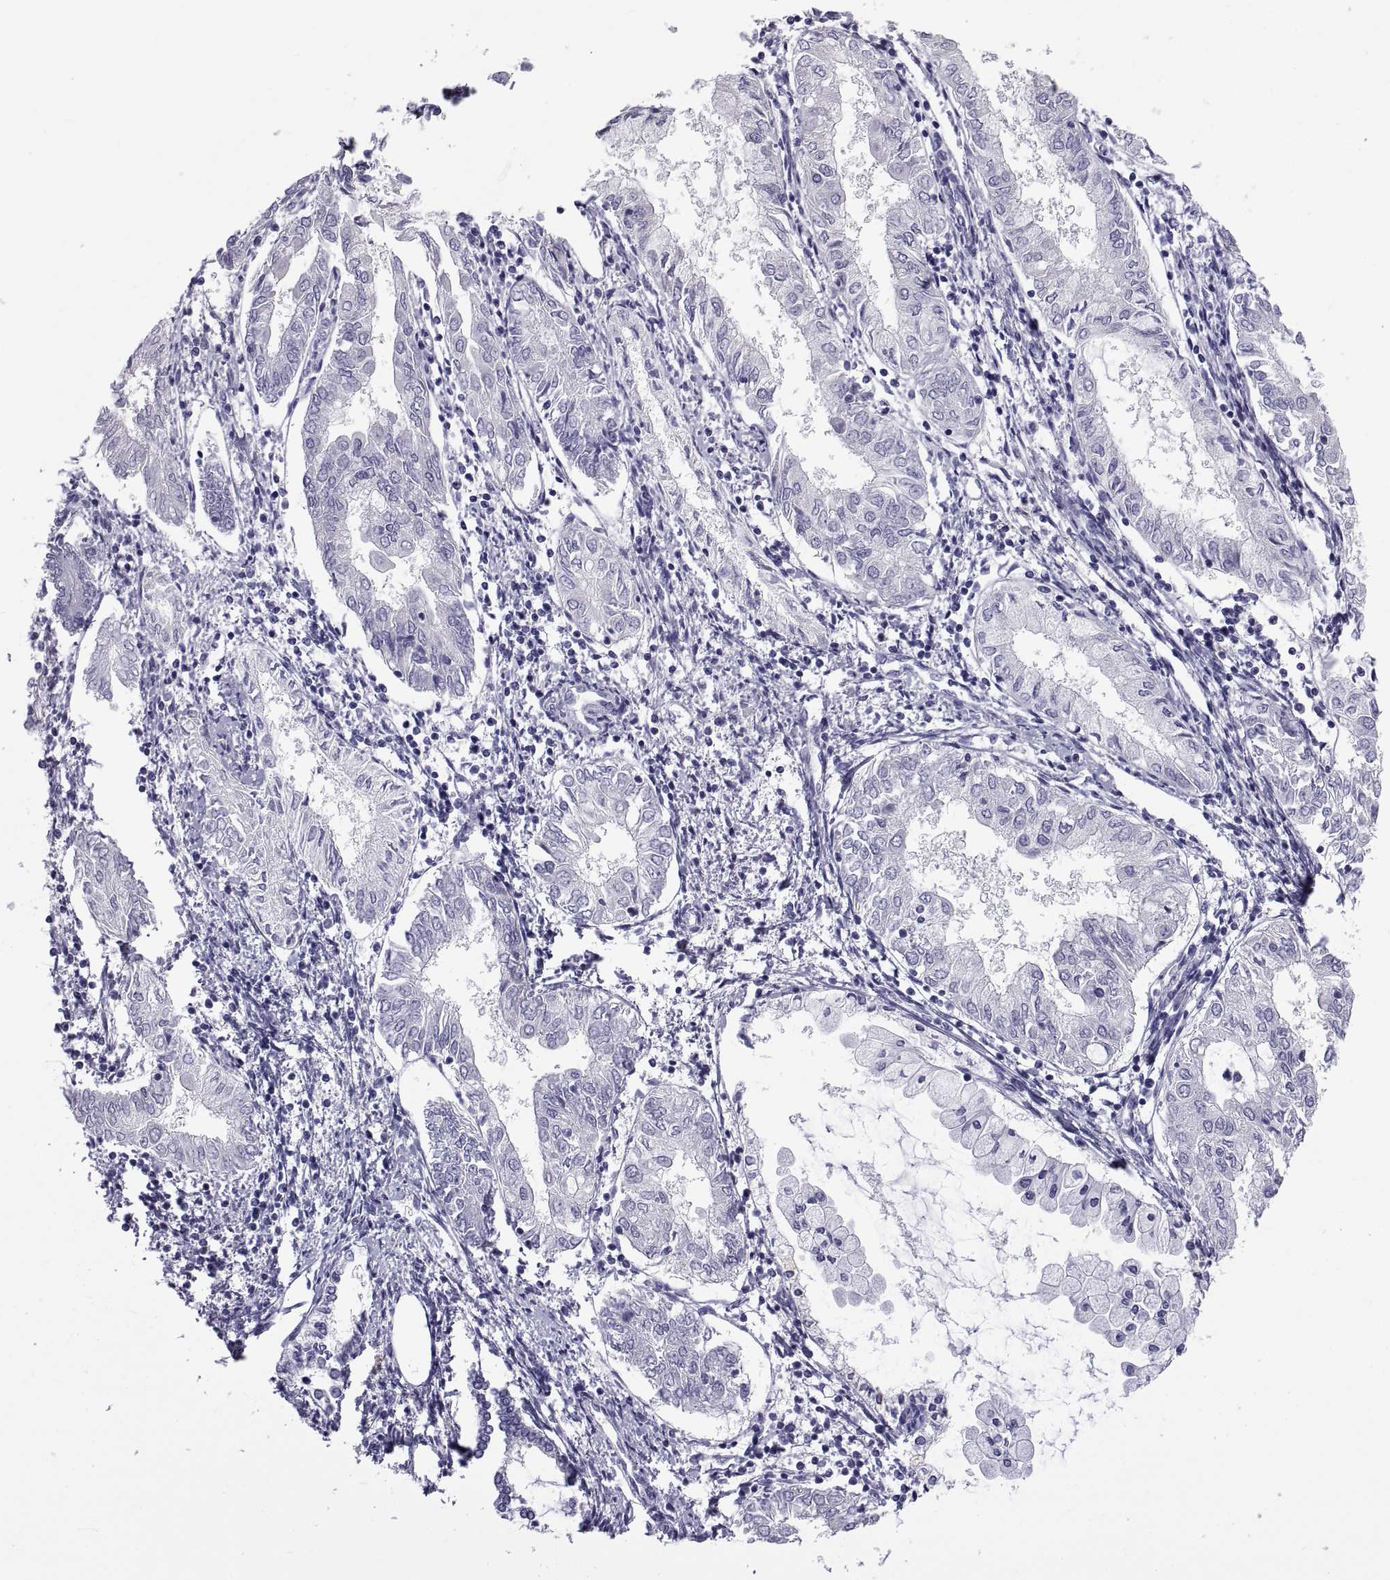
{"staining": {"intensity": "negative", "quantity": "none", "location": "none"}, "tissue": "endometrial cancer", "cell_type": "Tumor cells", "image_type": "cancer", "snomed": [{"axis": "morphology", "description": "Adenocarcinoma, NOS"}, {"axis": "topography", "description": "Endometrium"}], "caption": "Endometrial cancer was stained to show a protein in brown. There is no significant positivity in tumor cells.", "gene": "NPTX2", "patient": {"sex": "female", "age": 68}}